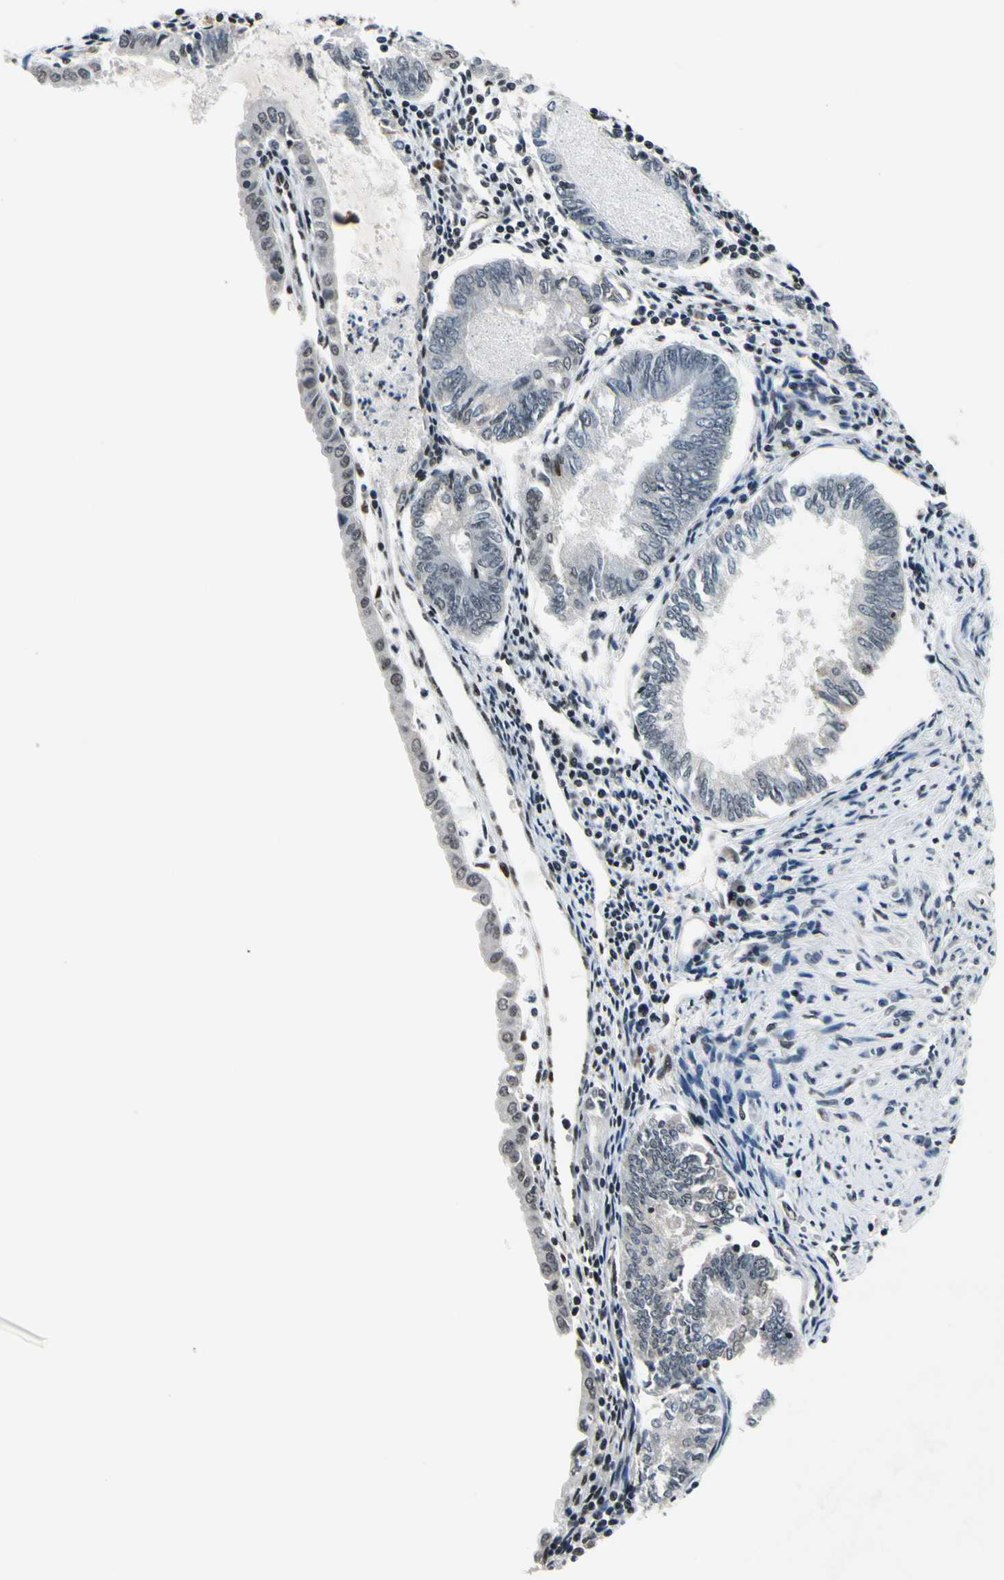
{"staining": {"intensity": "weak", "quantity": "<25%", "location": "nuclear"}, "tissue": "endometrial cancer", "cell_type": "Tumor cells", "image_type": "cancer", "snomed": [{"axis": "morphology", "description": "Adenocarcinoma, NOS"}, {"axis": "topography", "description": "Endometrium"}], "caption": "This is an immunohistochemistry histopathology image of human endometrial cancer (adenocarcinoma). There is no expression in tumor cells.", "gene": "RECQL", "patient": {"sex": "female", "age": 86}}